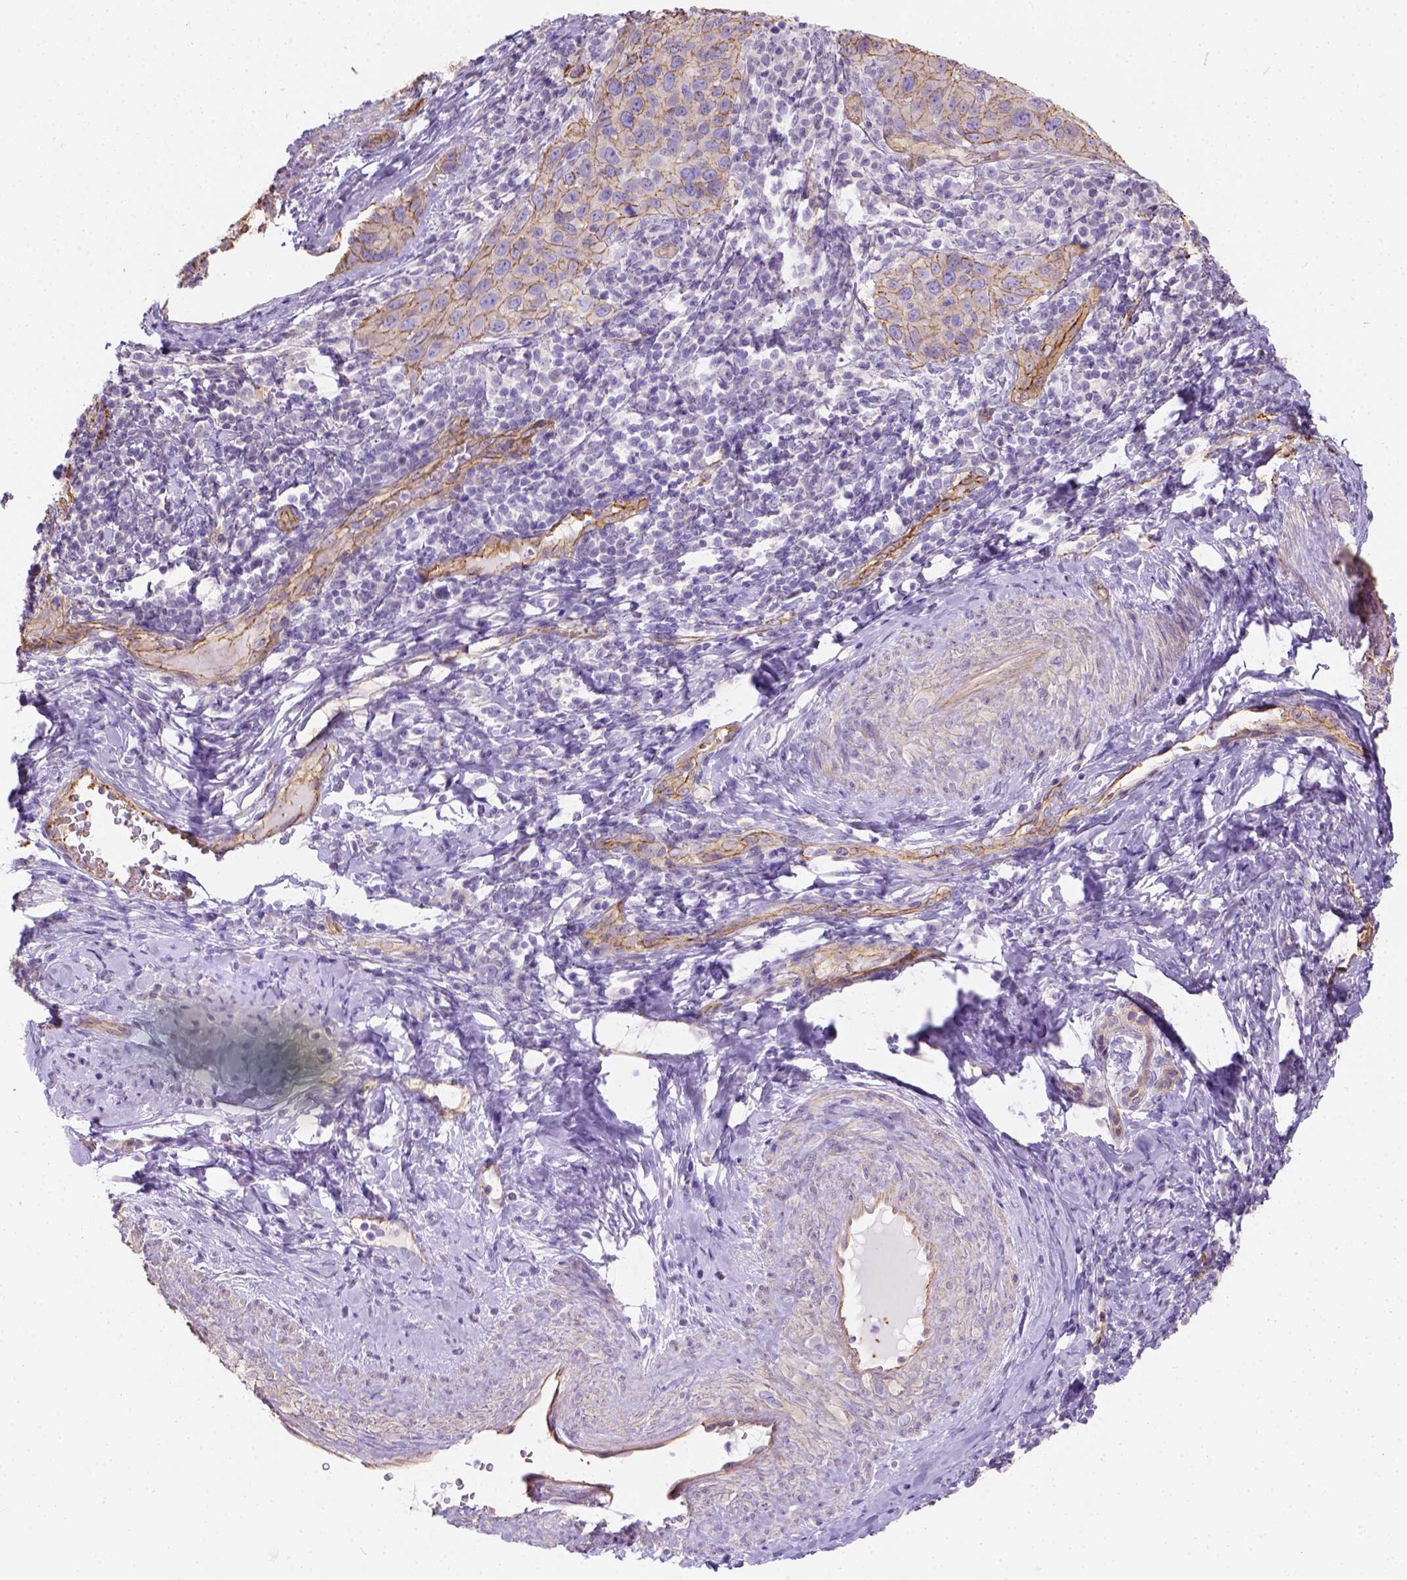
{"staining": {"intensity": "moderate", "quantity": "<25%", "location": "cytoplasmic/membranous"}, "tissue": "cervical cancer", "cell_type": "Tumor cells", "image_type": "cancer", "snomed": [{"axis": "morphology", "description": "Normal tissue, NOS"}, {"axis": "morphology", "description": "Squamous cell carcinoma, NOS"}, {"axis": "topography", "description": "Cervix"}], "caption": "Squamous cell carcinoma (cervical) stained for a protein (brown) demonstrates moderate cytoplasmic/membranous positive positivity in about <25% of tumor cells.", "gene": "PHF7", "patient": {"sex": "female", "age": 51}}